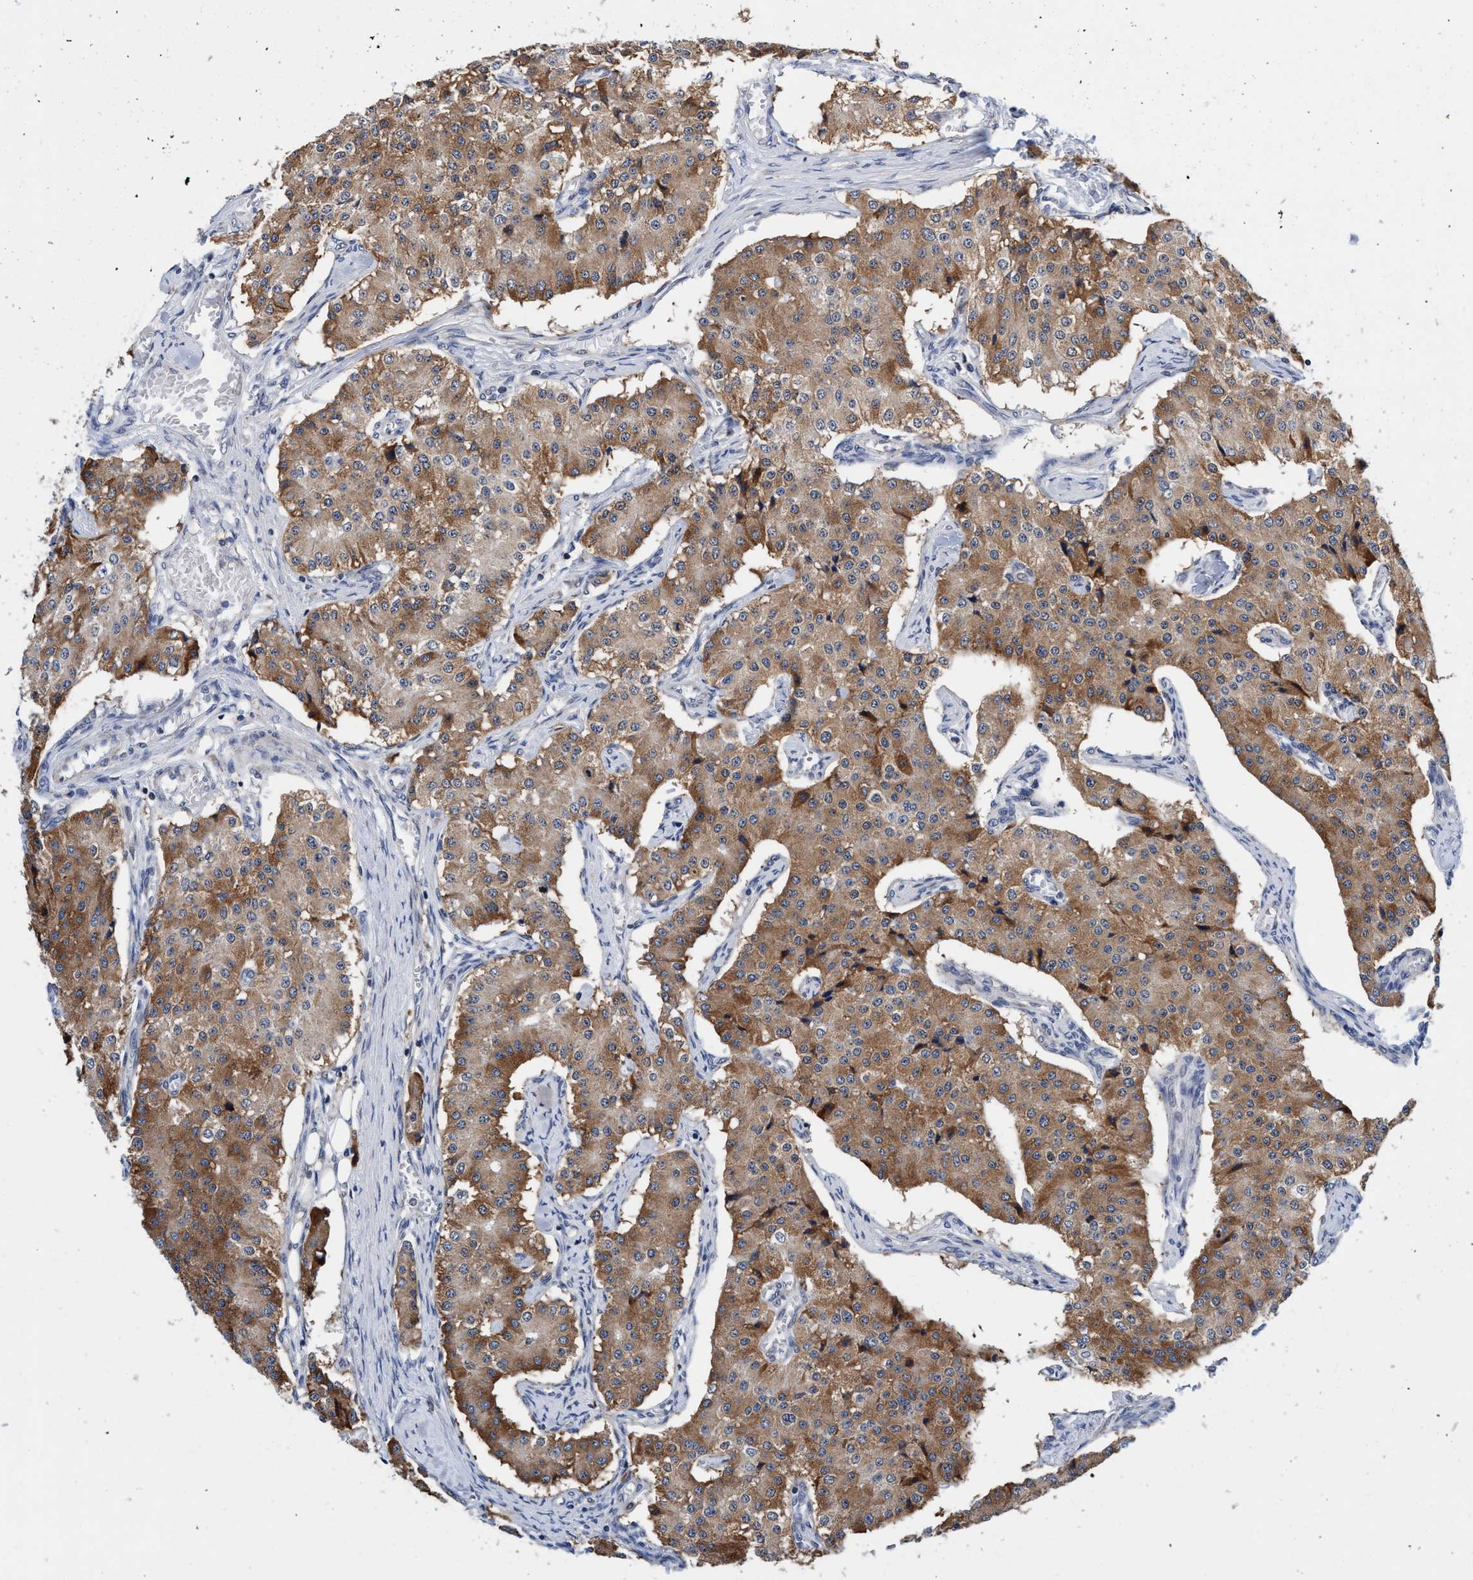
{"staining": {"intensity": "moderate", "quantity": ">75%", "location": "cytoplasmic/membranous"}, "tissue": "carcinoid", "cell_type": "Tumor cells", "image_type": "cancer", "snomed": [{"axis": "morphology", "description": "Carcinoid, malignant, NOS"}, {"axis": "topography", "description": "Colon"}], "caption": "Immunohistochemical staining of carcinoid demonstrates medium levels of moderate cytoplasmic/membranous protein expression in about >75% of tumor cells.", "gene": "AGAP2", "patient": {"sex": "female", "age": 52}}